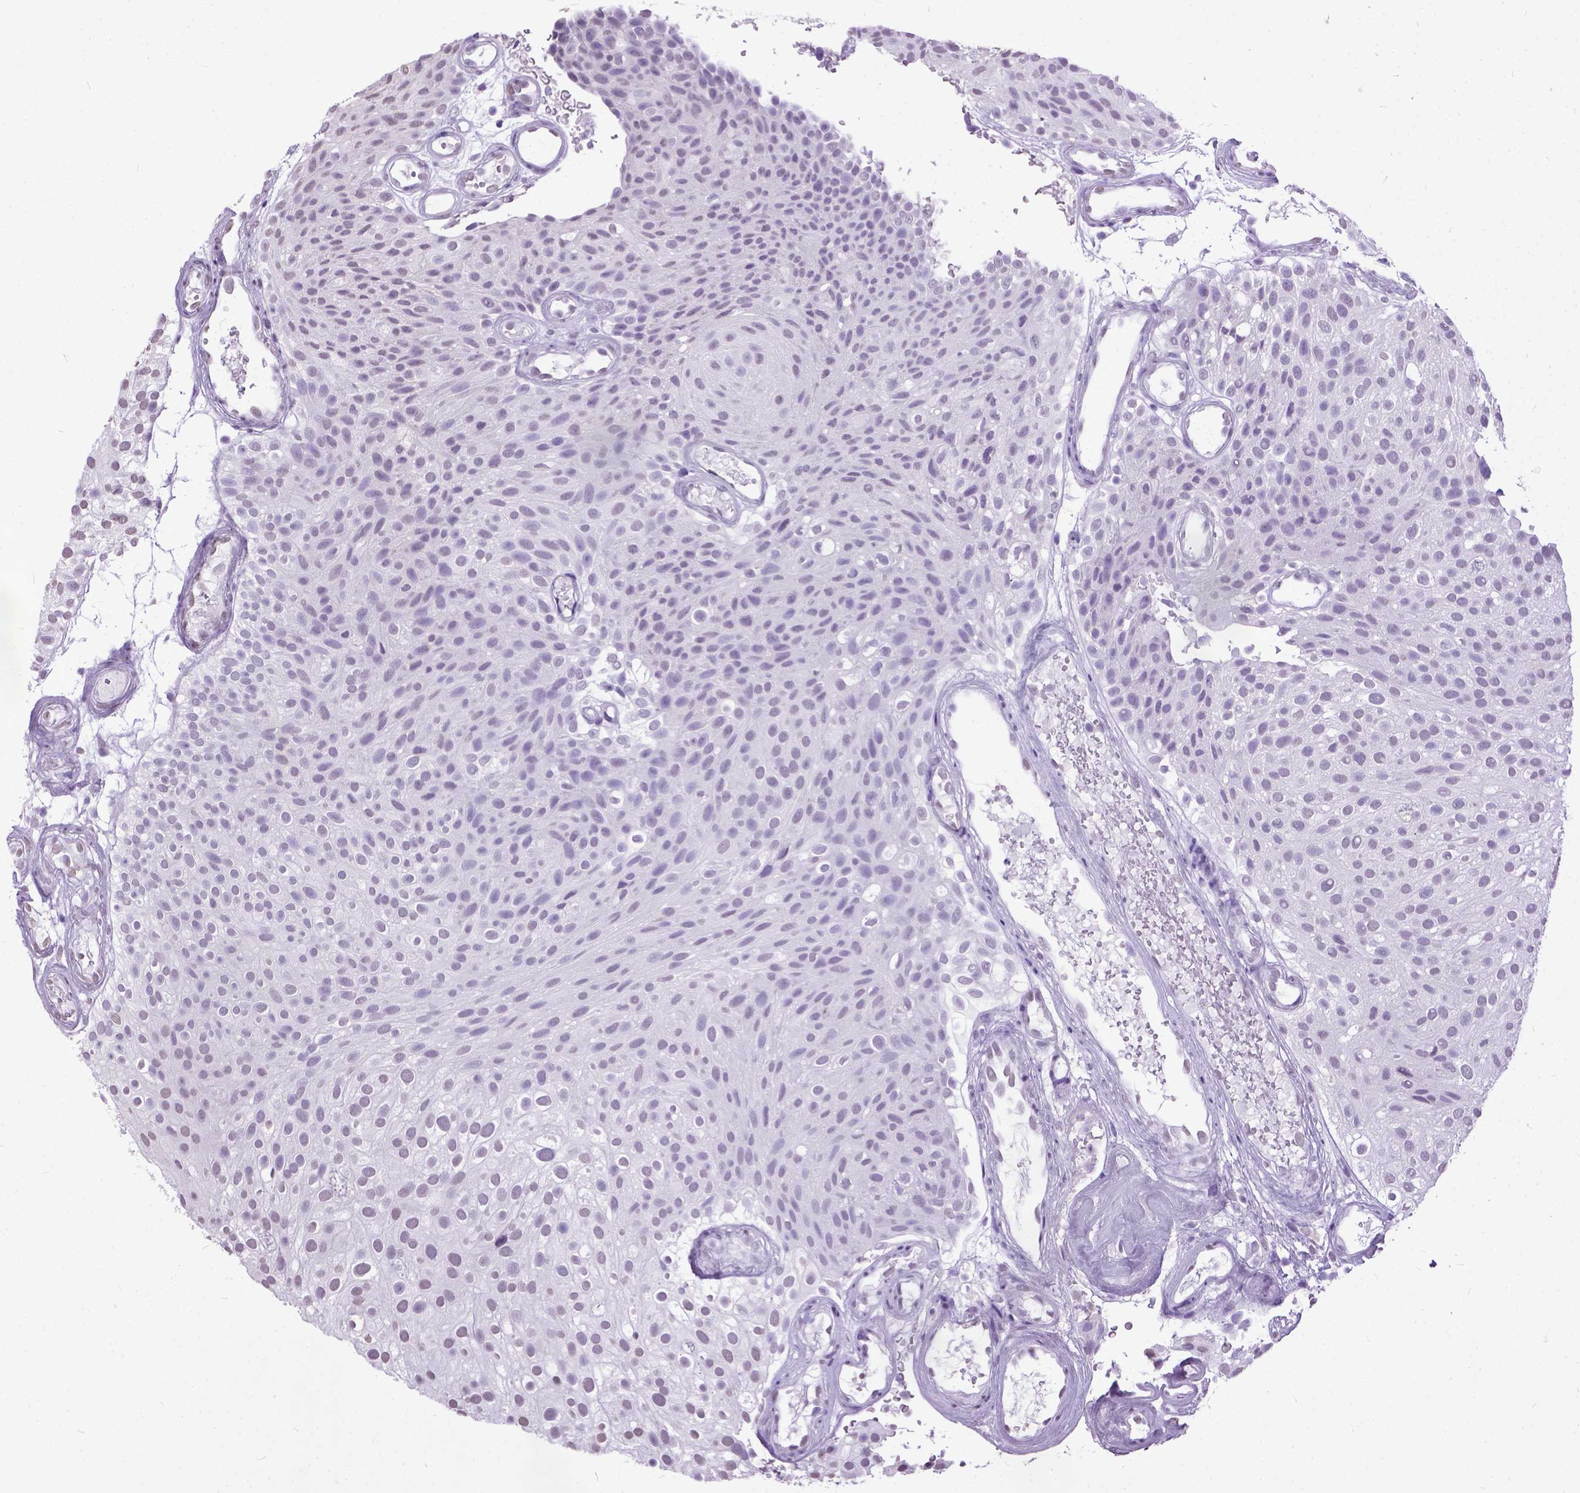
{"staining": {"intensity": "negative", "quantity": "none", "location": "none"}, "tissue": "urothelial cancer", "cell_type": "Tumor cells", "image_type": "cancer", "snomed": [{"axis": "morphology", "description": "Urothelial carcinoma, Low grade"}, {"axis": "topography", "description": "Urinary bladder"}], "caption": "A micrograph of human urothelial cancer is negative for staining in tumor cells. (DAB immunohistochemistry (IHC) visualized using brightfield microscopy, high magnification).", "gene": "MARCHF10", "patient": {"sex": "male", "age": 78}}